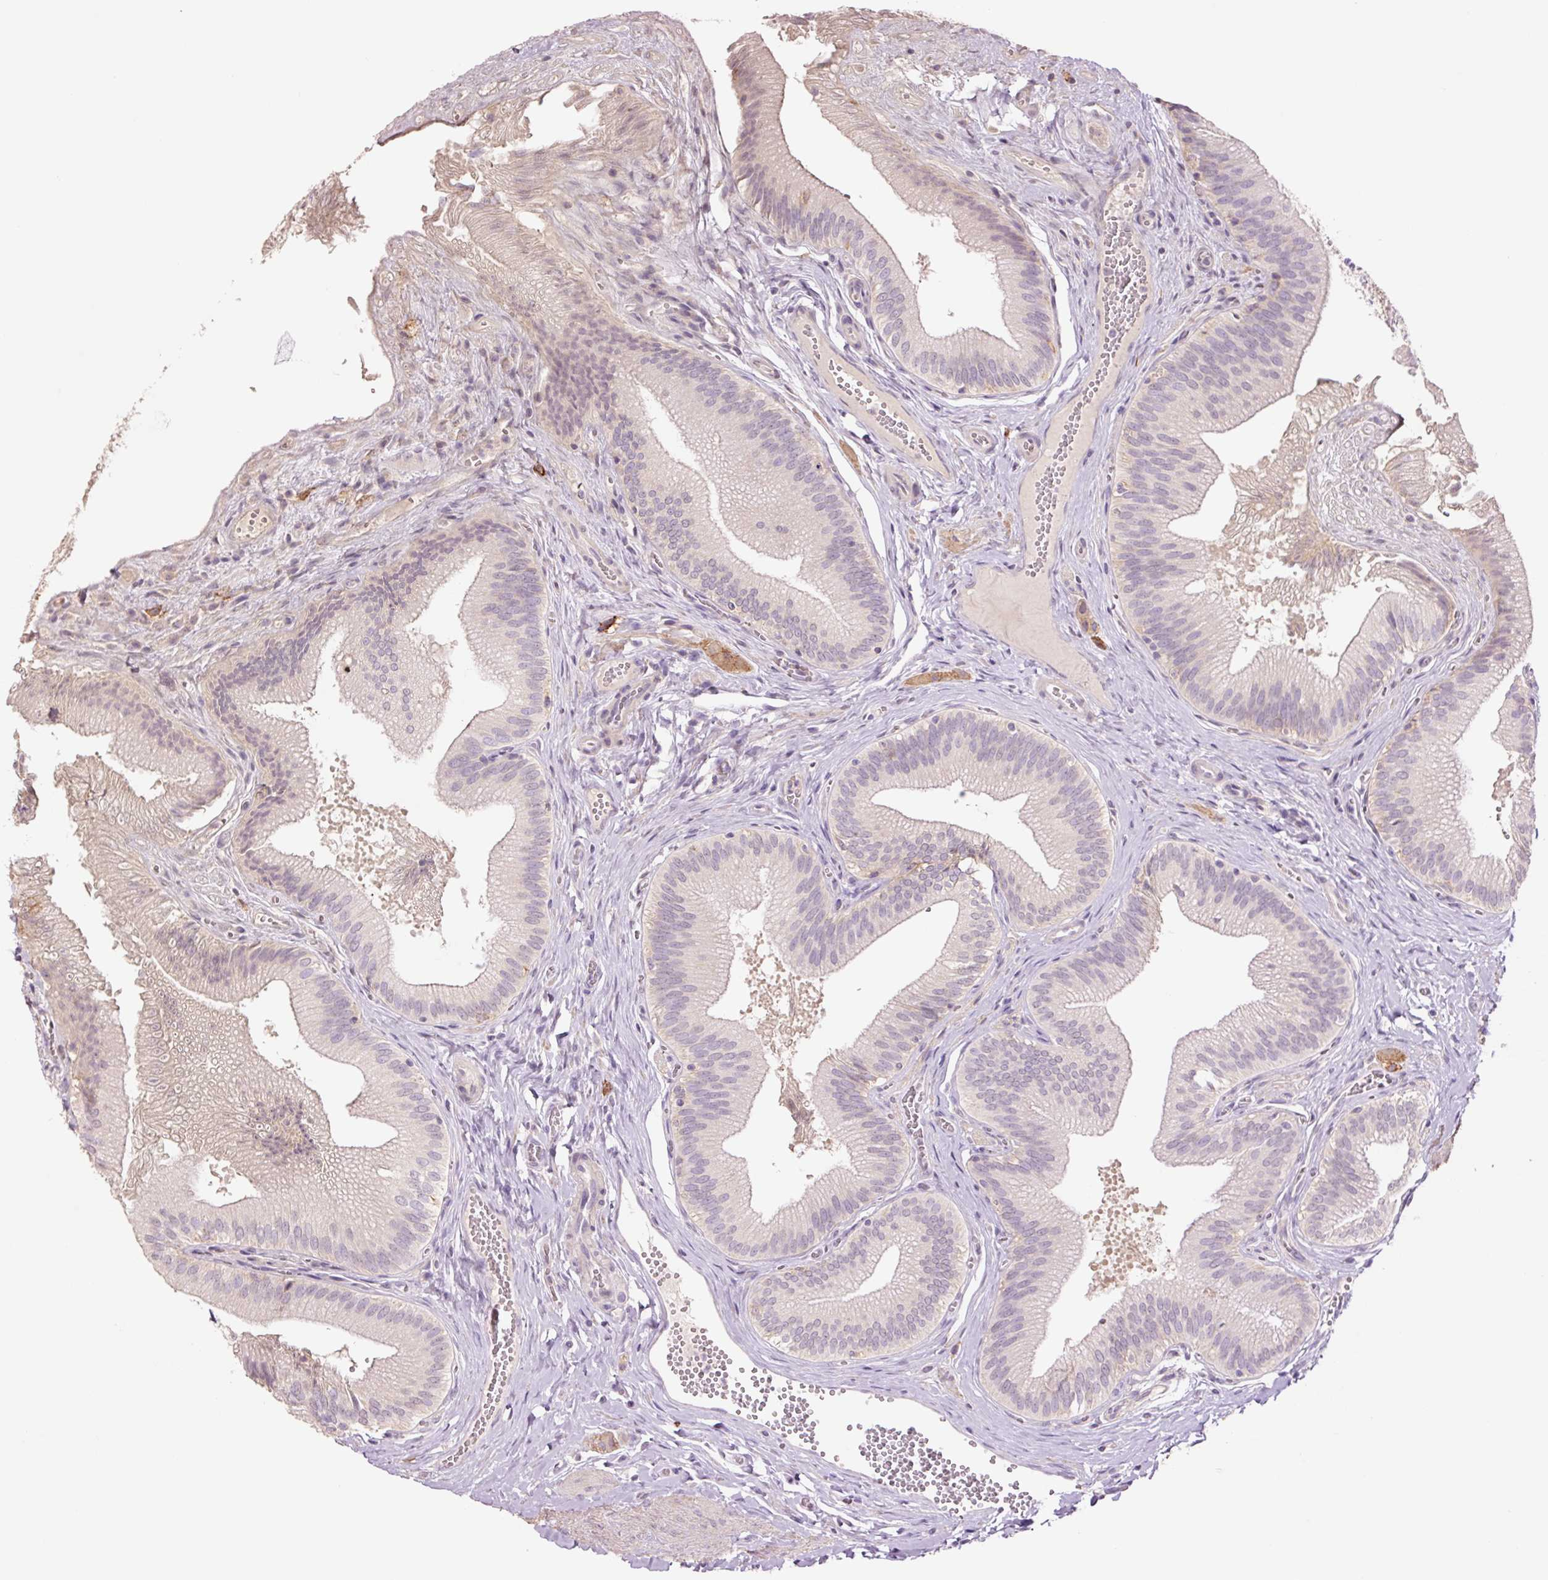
{"staining": {"intensity": "weak", "quantity": "<25%", "location": "cytoplasmic/membranous"}, "tissue": "gallbladder", "cell_type": "Glandular cells", "image_type": "normal", "snomed": [{"axis": "morphology", "description": "Normal tissue, NOS"}, {"axis": "topography", "description": "Gallbladder"}], "caption": "Gallbladder stained for a protein using immunohistochemistry reveals no staining glandular cells.", "gene": "SLC1A4", "patient": {"sex": "male", "age": 17}}